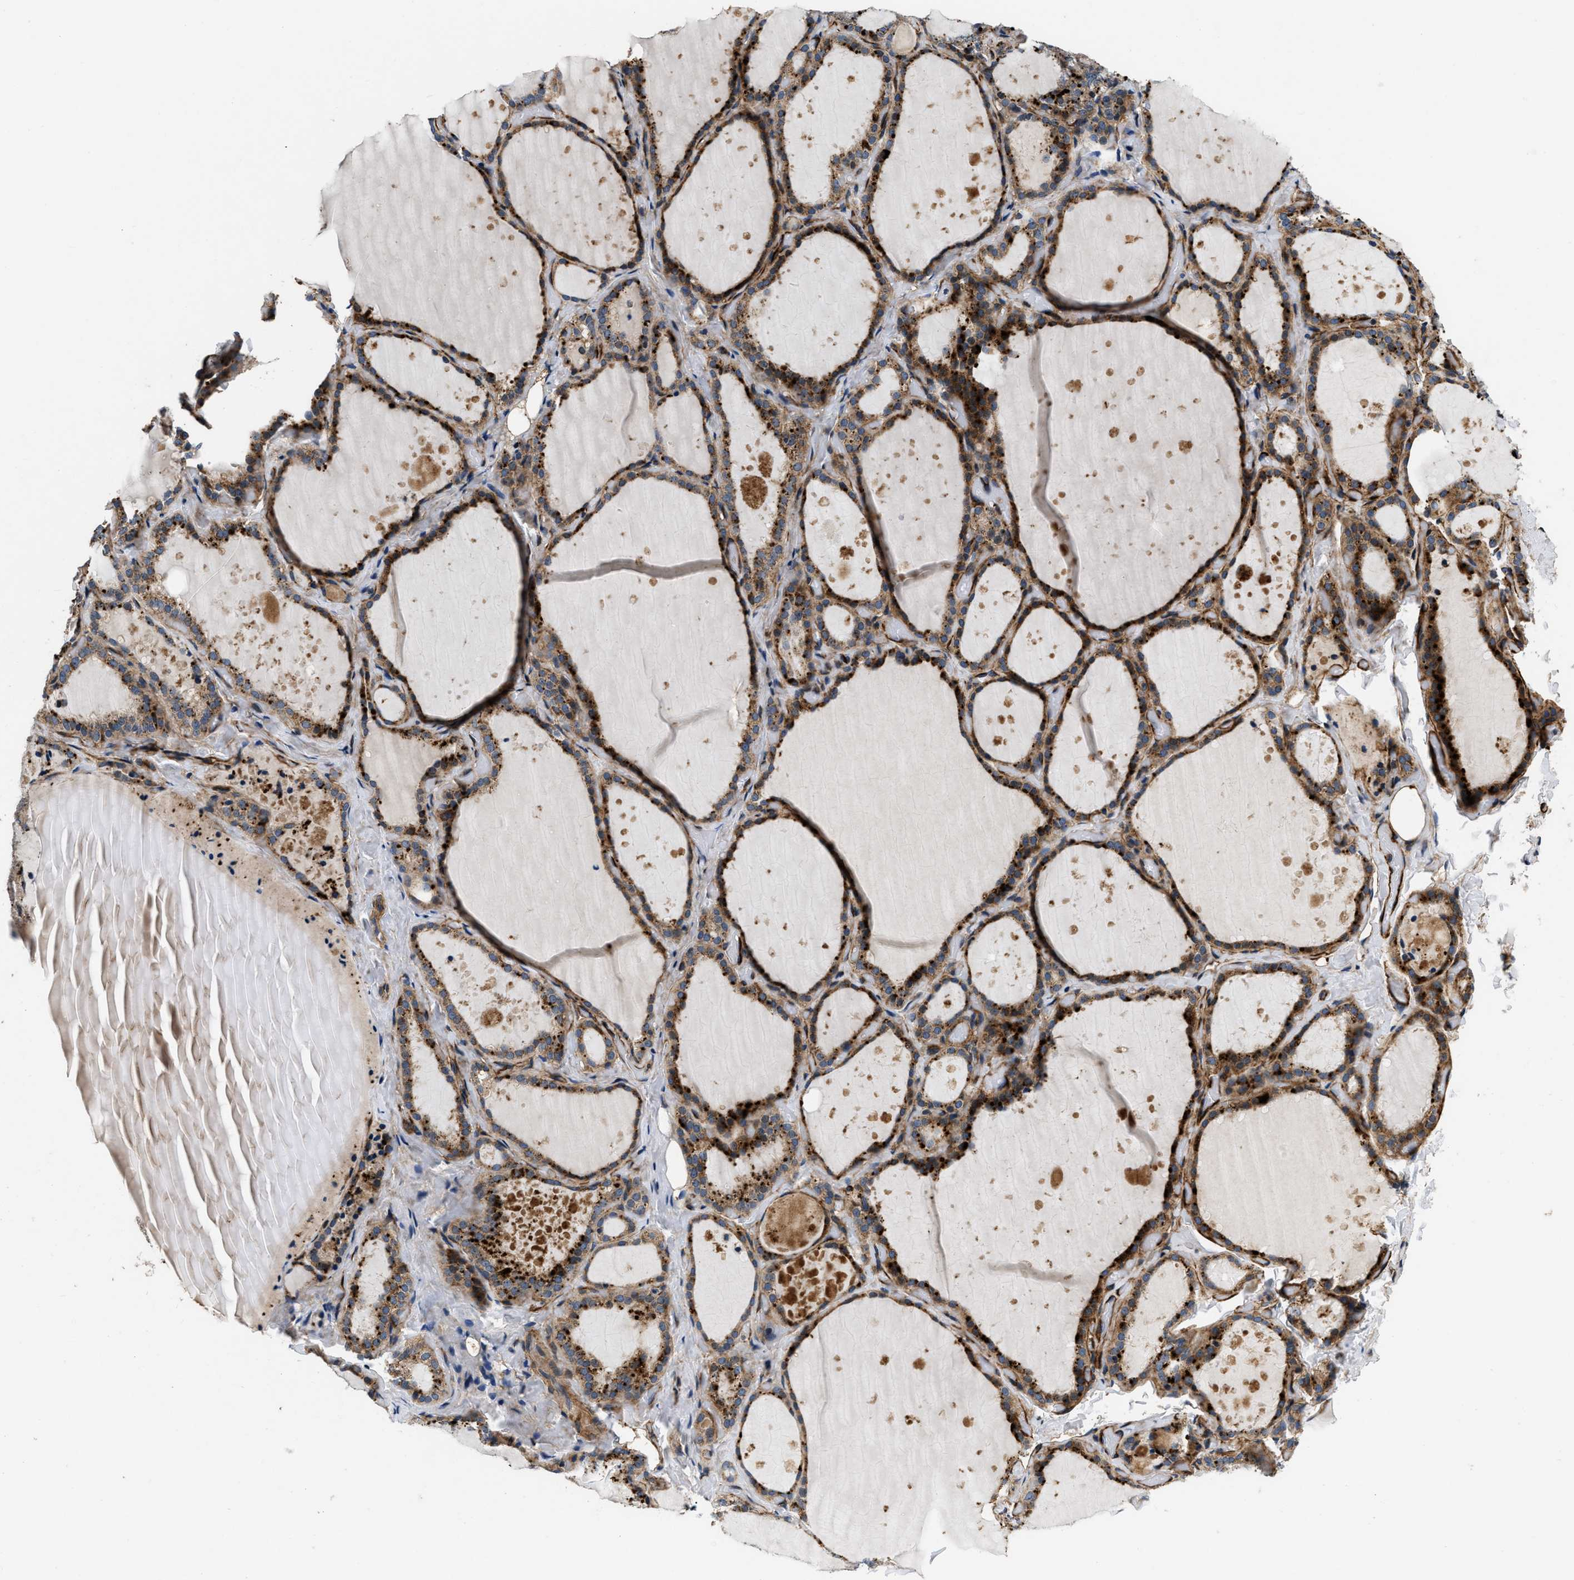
{"staining": {"intensity": "moderate", "quantity": ">75%", "location": "cytoplasmic/membranous"}, "tissue": "thyroid gland", "cell_type": "Glandular cells", "image_type": "normal", "snomed": [{"axis": "morphology", "description": "Normal tissue, NOS"}, {"axis": "topography", "description": "Thyroid gland"}], "caption": "Immunohistochemistry of benign human thyroid gland exhibits medium levels of moderate cytoplasmic/membranous expression in about >75% of glandular cells.", "gene": "NME6", "patient": {"sex": "female", "age": 44}}